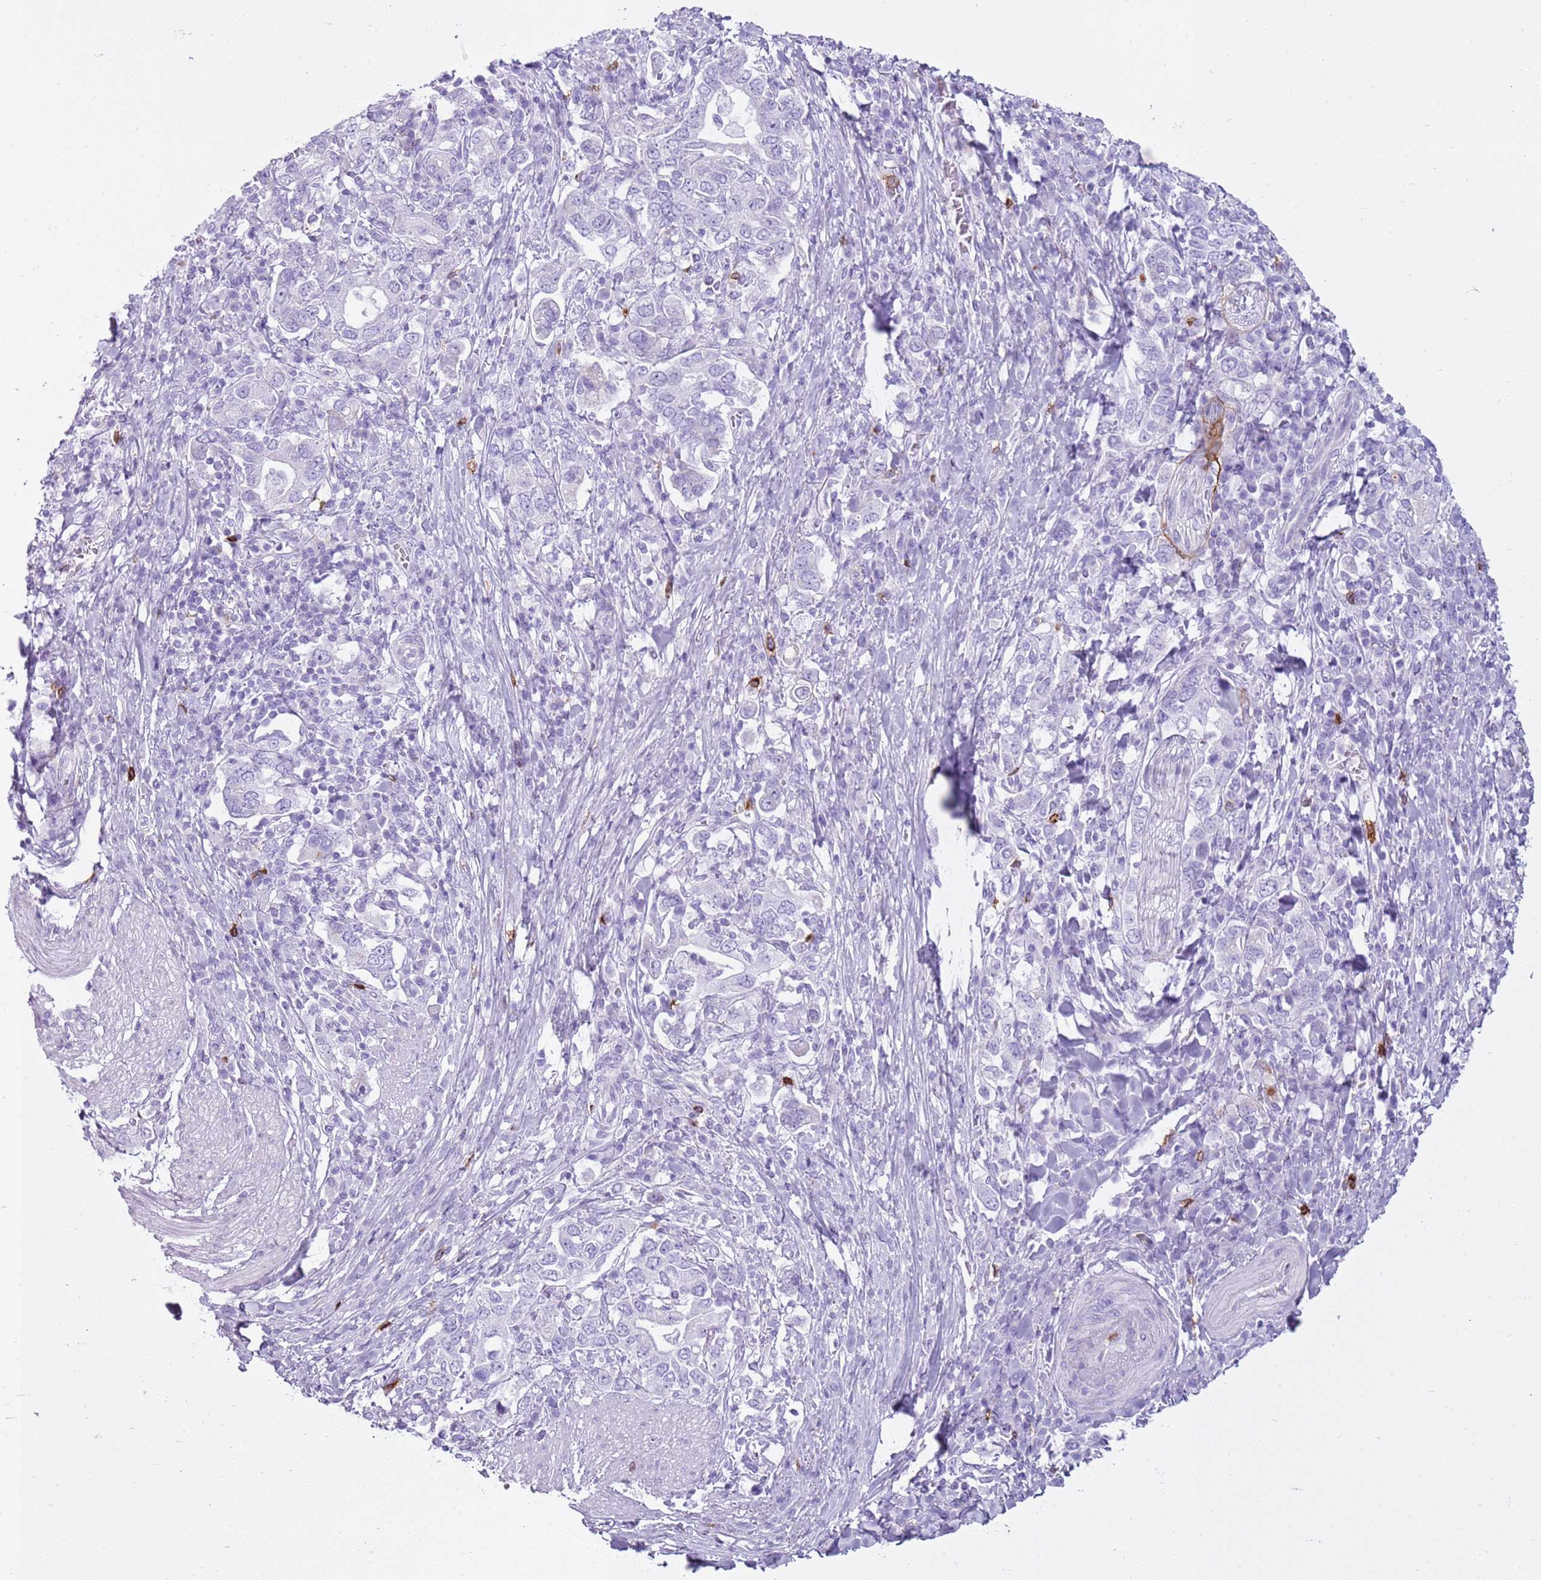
{"staining": {"intensity": "negative", "quantity": "none", "location": "none"}, "tissue": "stomach cancer", "cell_type": "Tumor cells", "image_type": "cancer", "snomed": [{"axis": "morphology", "description": "Adenocarcinoma, NOS"}, {"axis": "topography", "description": "Stomach, upper"}, {"axis": "topography", "description": "Stomach"}], "caption": "Immunohistochemistry (IHC) of stomach adenocarcinoma displays no expression in tumor cells. (DAB immunohistochemistry (IHC), high magnification).", "gene": "CD177", "patient": {"sex": "male", "age": 62}}